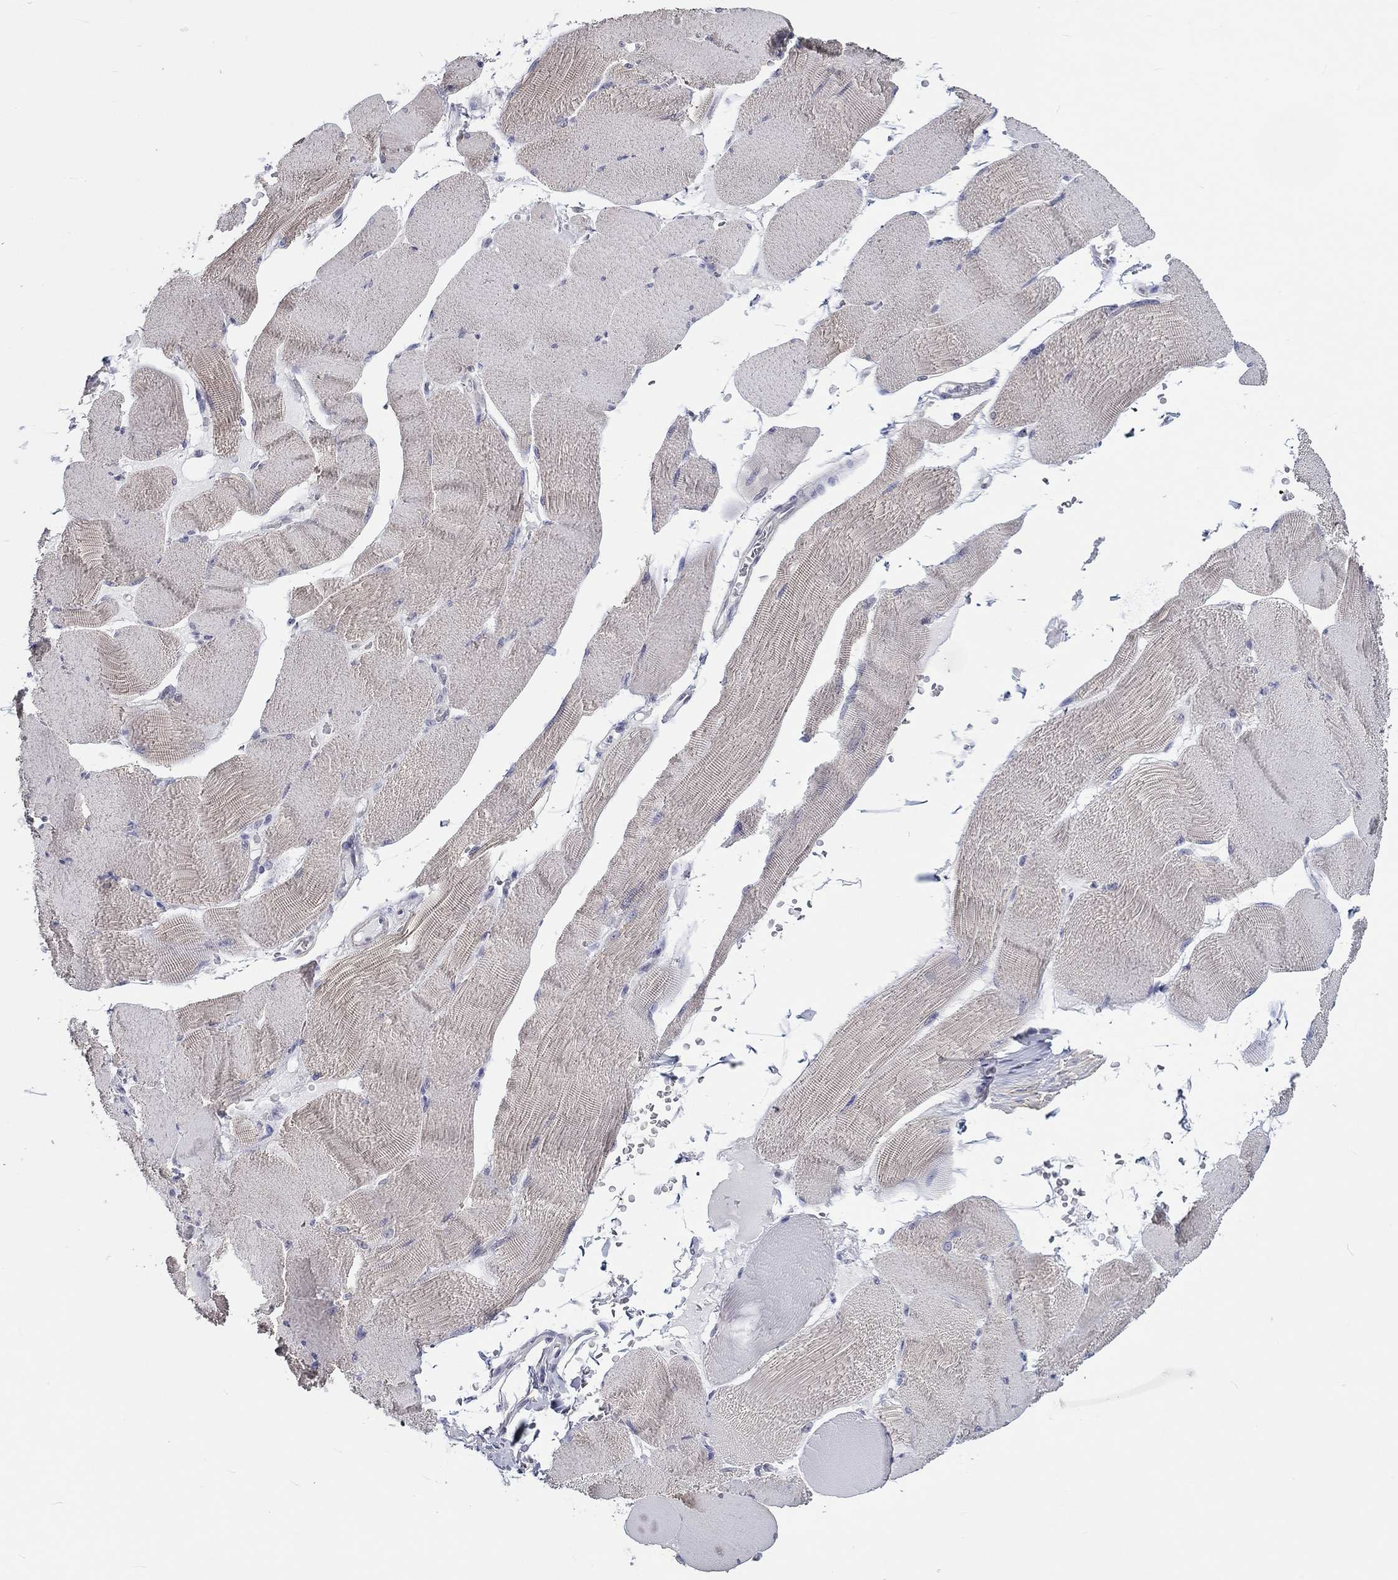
{"staining": {"intensity": "negative", "quantity": "none", "location": "none"}, "tissue": "skeletal muscle", "cell_type": "Myocytes", "image_type": "normal", "snomed": [{"axis": "morphology", "description": "Normal tissue, NOS"}, {"axis": "topography", "description": "Skeletal muscle"}], "caption": "A micrograph of skeletal muscle stained for a protein displays no brown staining in myocytes.", "gene": "CRYGD", "patient": {"sex": "male", "age": 56}}